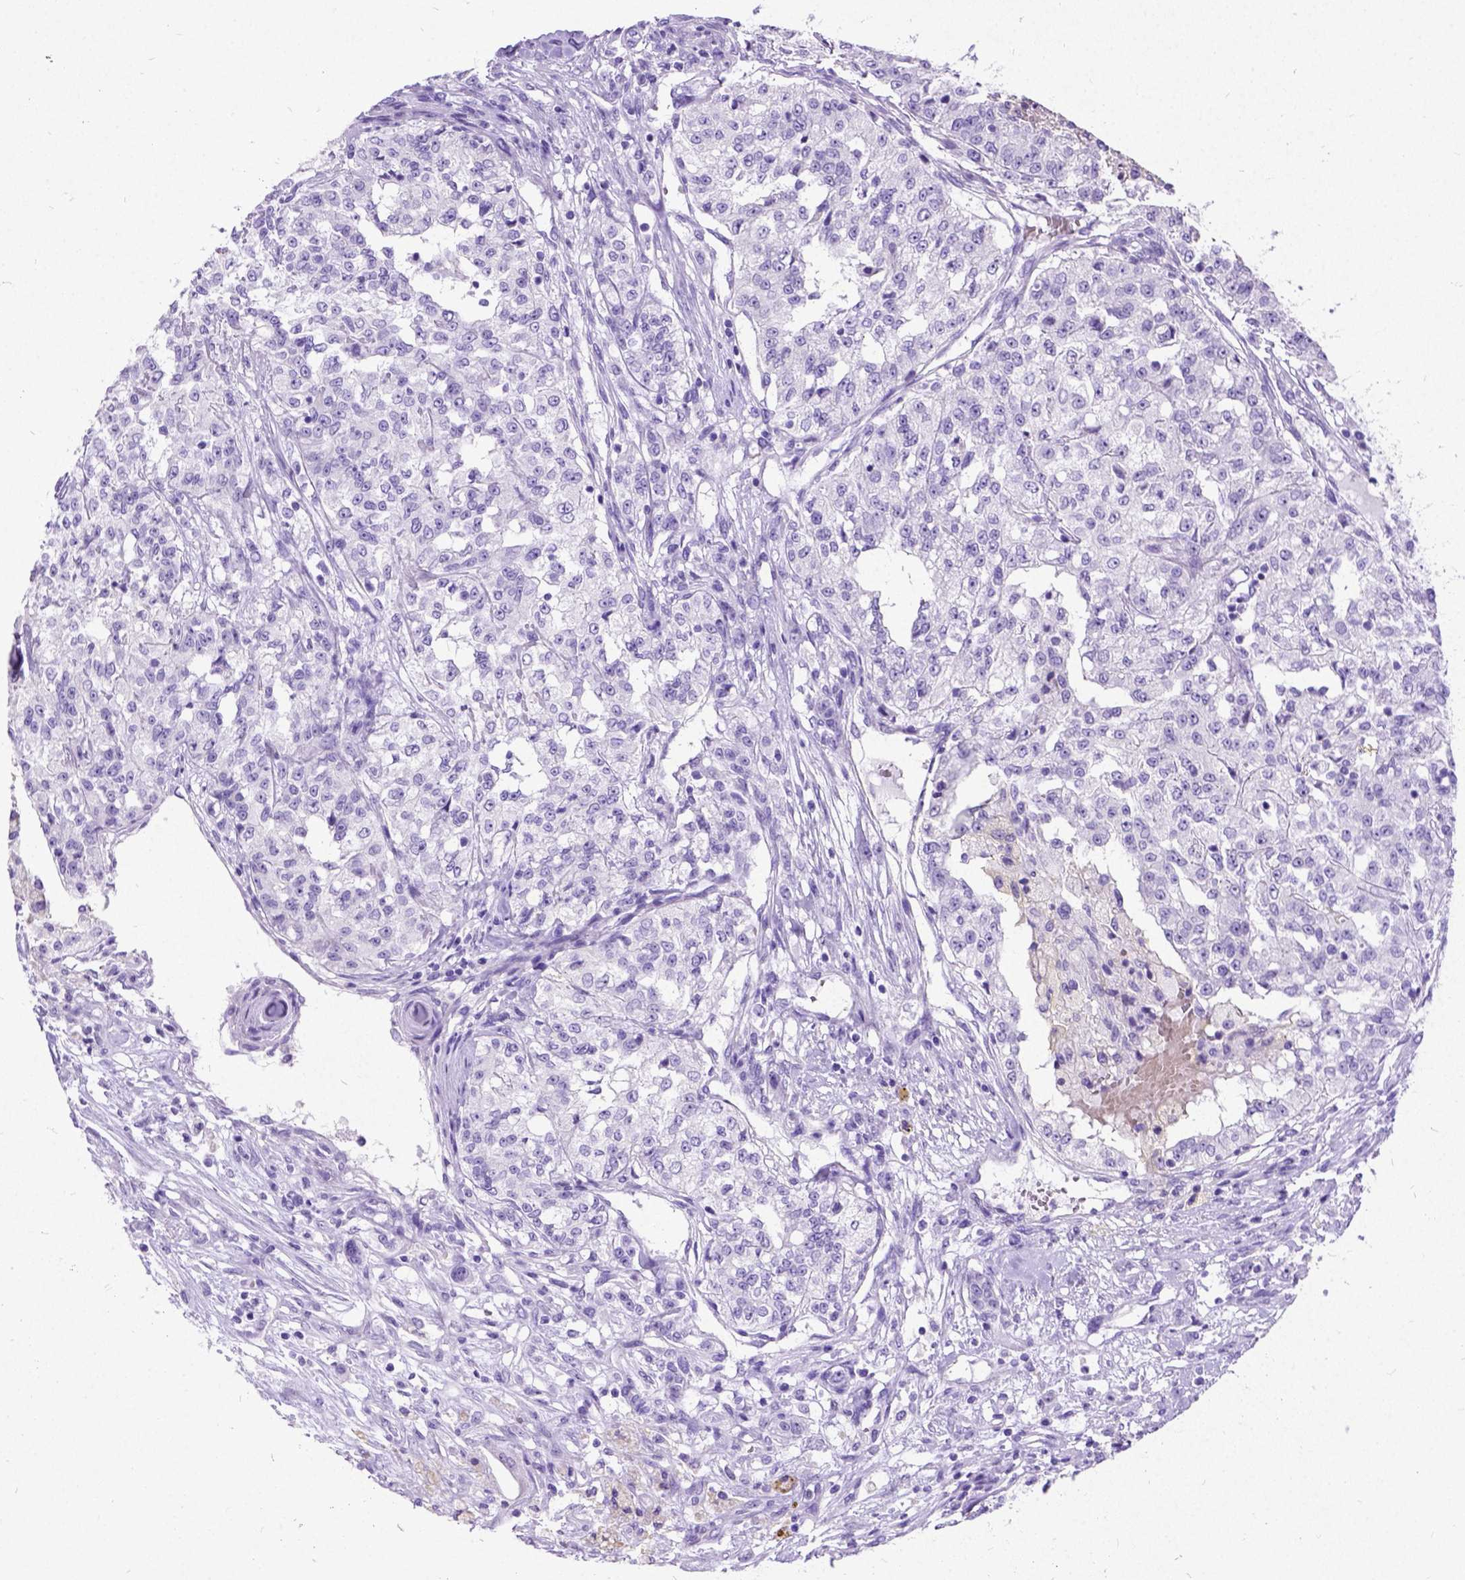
{"staining": {"intensity": "negative", "quantity": "none", "location": "none"}, "tissue": "renal cancer", "cell_type": "Tumor cells", "image_type": "cancer", "snomed": [{"axis": "morphology", "description": "Adenocarcinoma, NOS"}, {"axis": "topography", "description": "Kidney"}], "caption": "A photomicrograph of human renal adenocarcinoma is negative for staining in tumor cells. Nuclei are stained in blue.", "gene": "NEUROD4", "patient": {"sex": "female", "age": 63}}